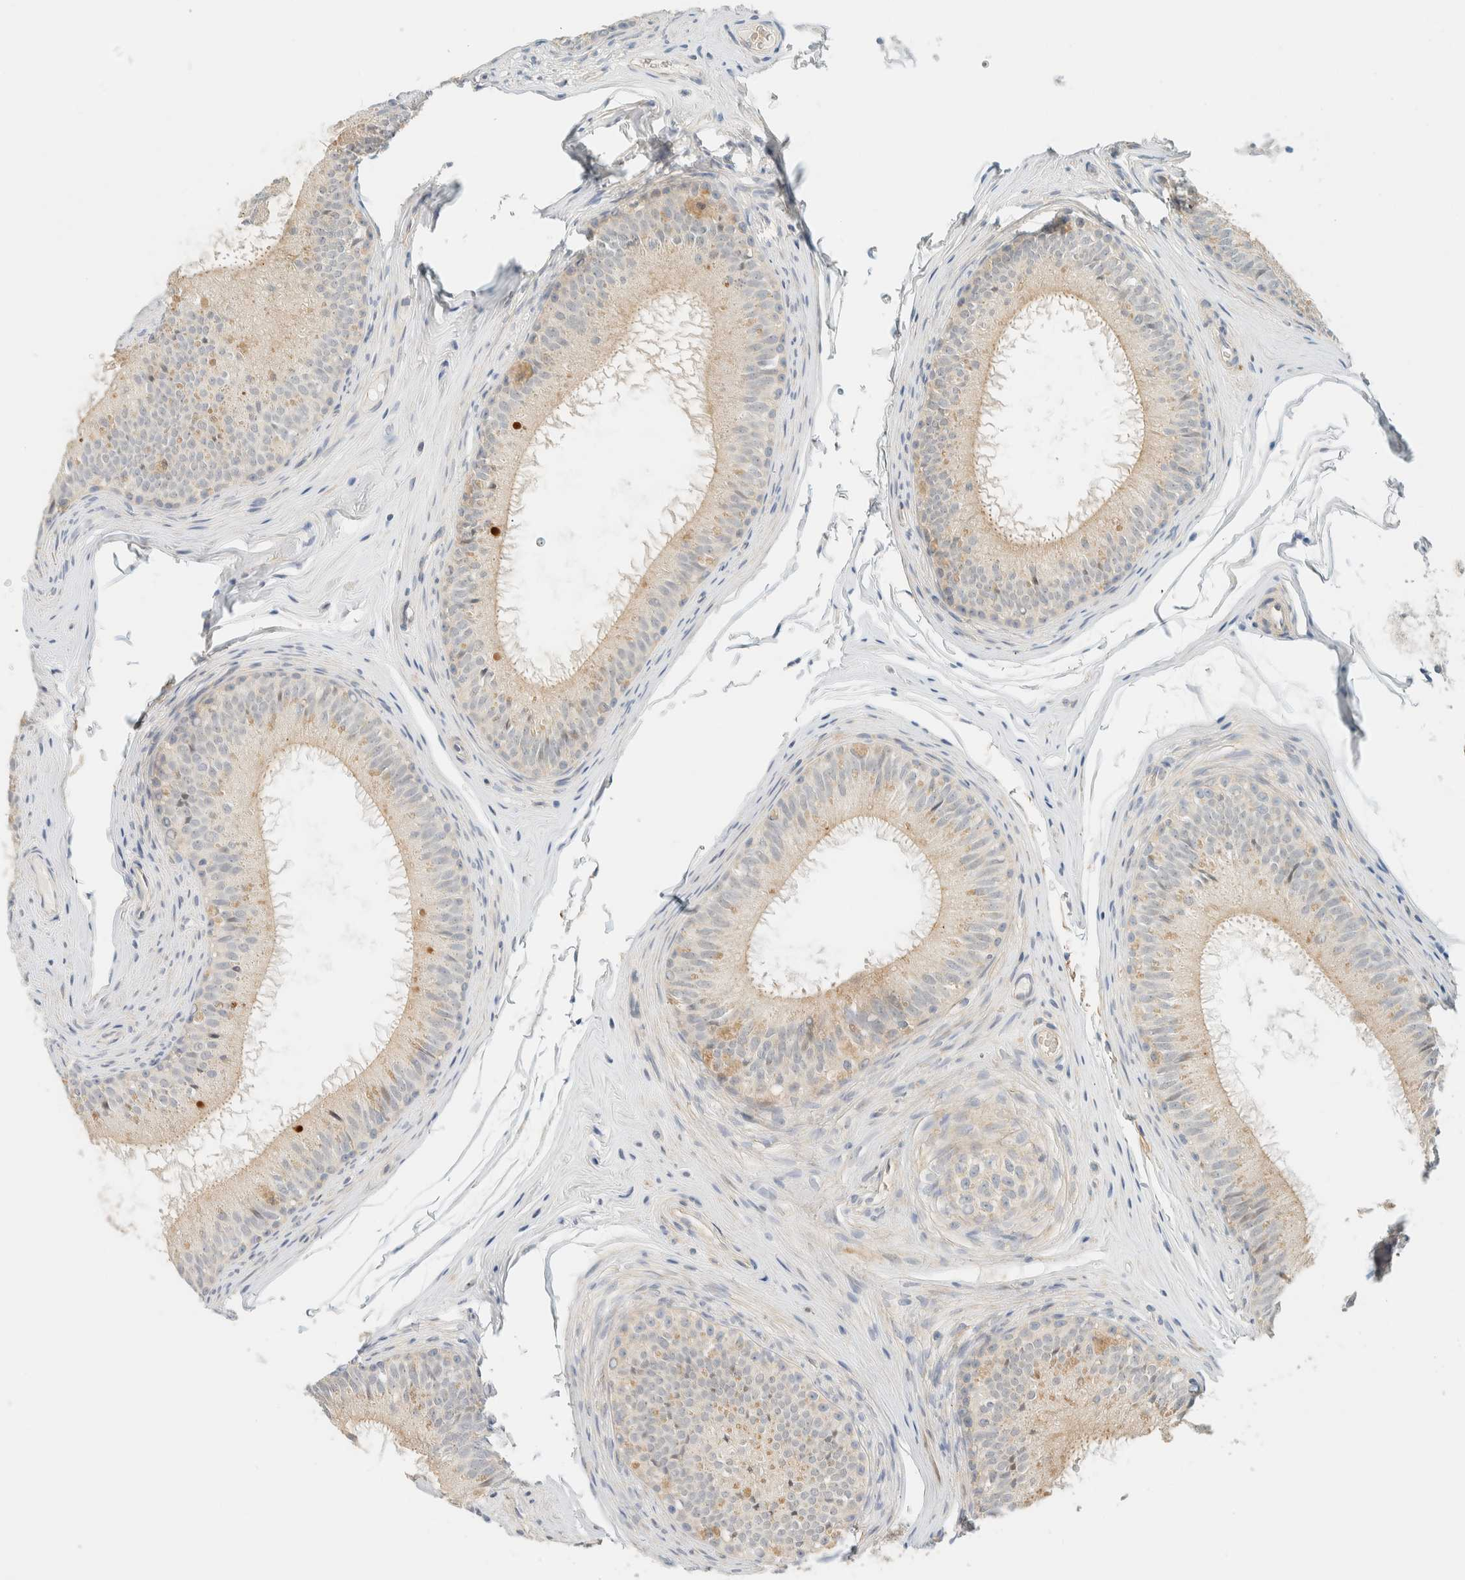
{"staining": {"intensity": "weak", "quantity": "<25%", "location": "cytoplasmic/membranous"}, "tissue": "epididymis", "cell_type": "Glandular cells", "image_type": "normal", "snomed": [{"axis": "morphology", "description": "Normal tissue, NOS"}, {"axis": "topography", "description": "Epididymis"}], "caption": "This is an immunohistochemistry histopathology image of benign human epididymis. There is no staining in glandular cells.", "gene": "TNK1", "patient": {"sex": "male", "age": 32}}